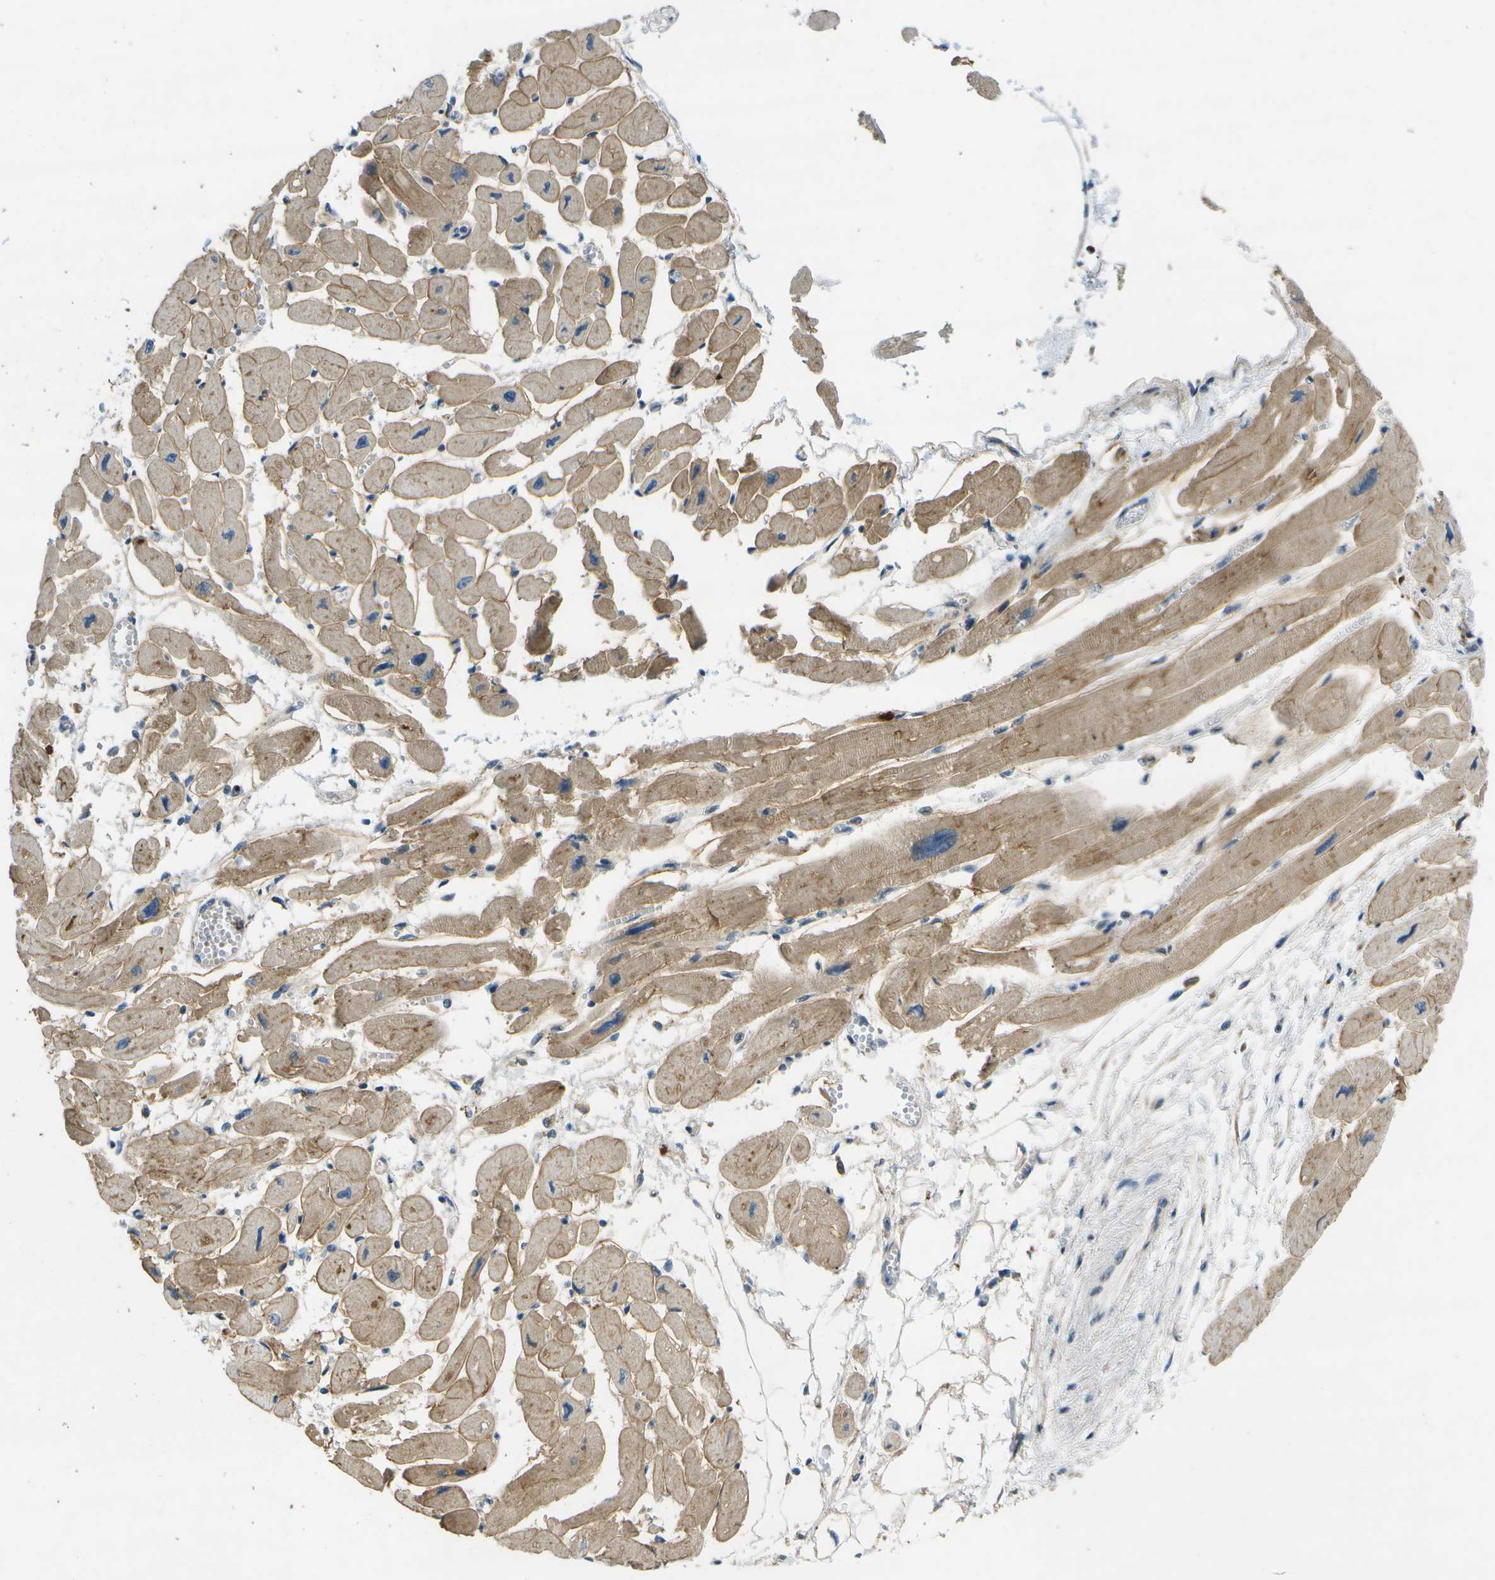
{"staining": {"intensity": "moderate", "quantity": ">75%", "location": "cytoplasmic/membranous,nuclear"}, "tissue": "heart muscle", "cell_type": "Cardiomyocytes", "image_type": "normal", "snomed": [{"axis": "morphology", "description": "Normal tissue, NOS"}, {"axis": "topography", "description": "Heart"}], "caption": "High-power microscopy captured an immunohistochemistry (IHC) micrograph of benign heart muscle, revealing moderate cytoplasmic/membranous,nuclear positivity in approximately >75% of cardiomyocytes. (Brightfield microscopy of DAB IHC at high magnification).", "gene": "GANC", "patient": {"sex": "female", "age": 54}}